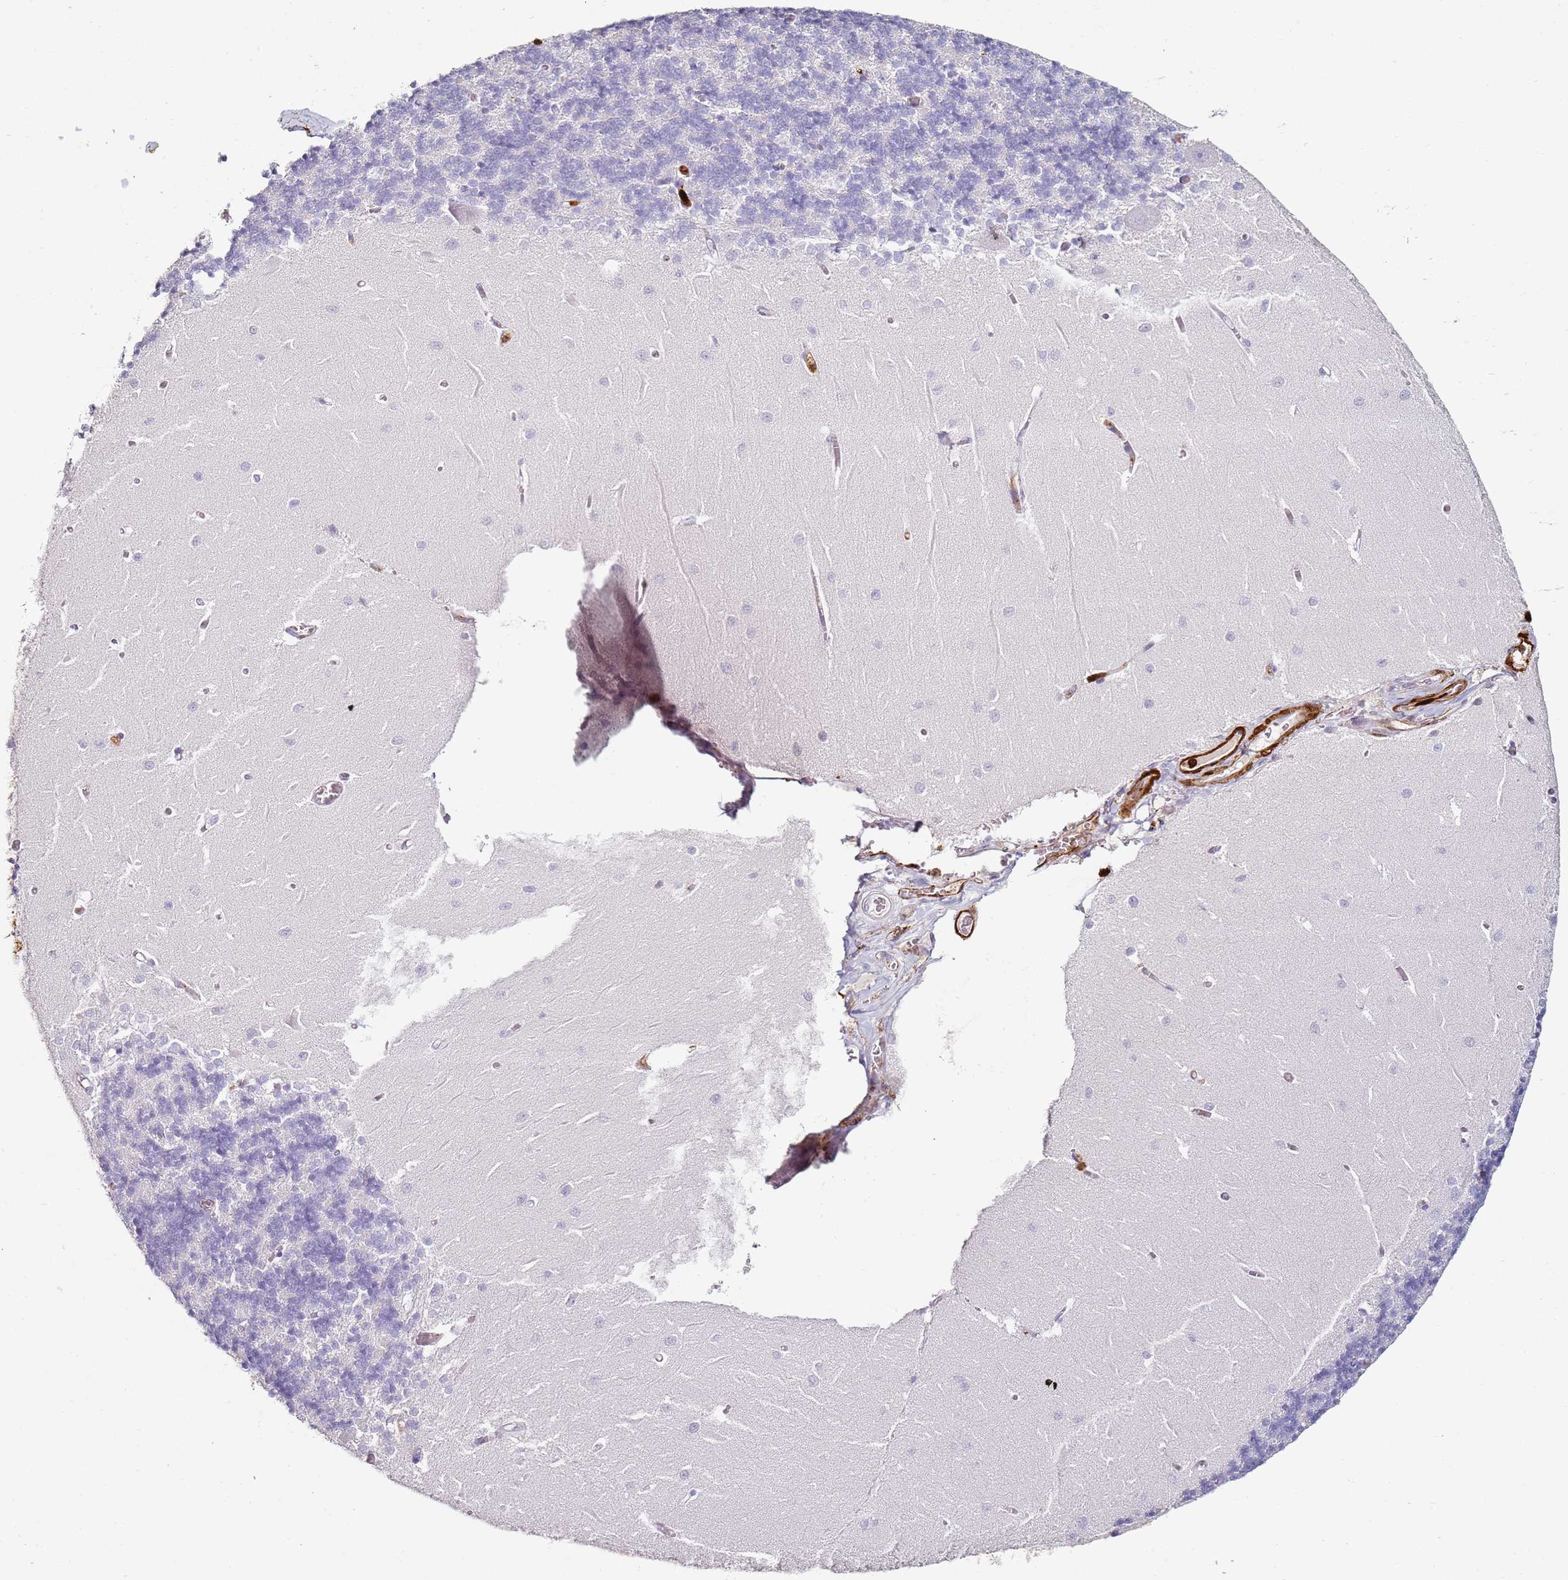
{"staining": {"intensity": "negative", "quantity": "none", "location": "none"}, "tissue": "cerebellum", "cell_type": "Cells in granular layer", "image_type": "normal", "snomed": [{"axis": "morphology", "description": "Normal tissue, NOS"}, {"axis": "topography", "description": "Cerebellum"}], "caption": "Immunohistochemistry photomicrograph of normal cerebellum stained for a protein (brown), which displays no positivity in cells in granular layer.", "gene": "S100A4", "patient": {"sex": "male", "age": 37}}